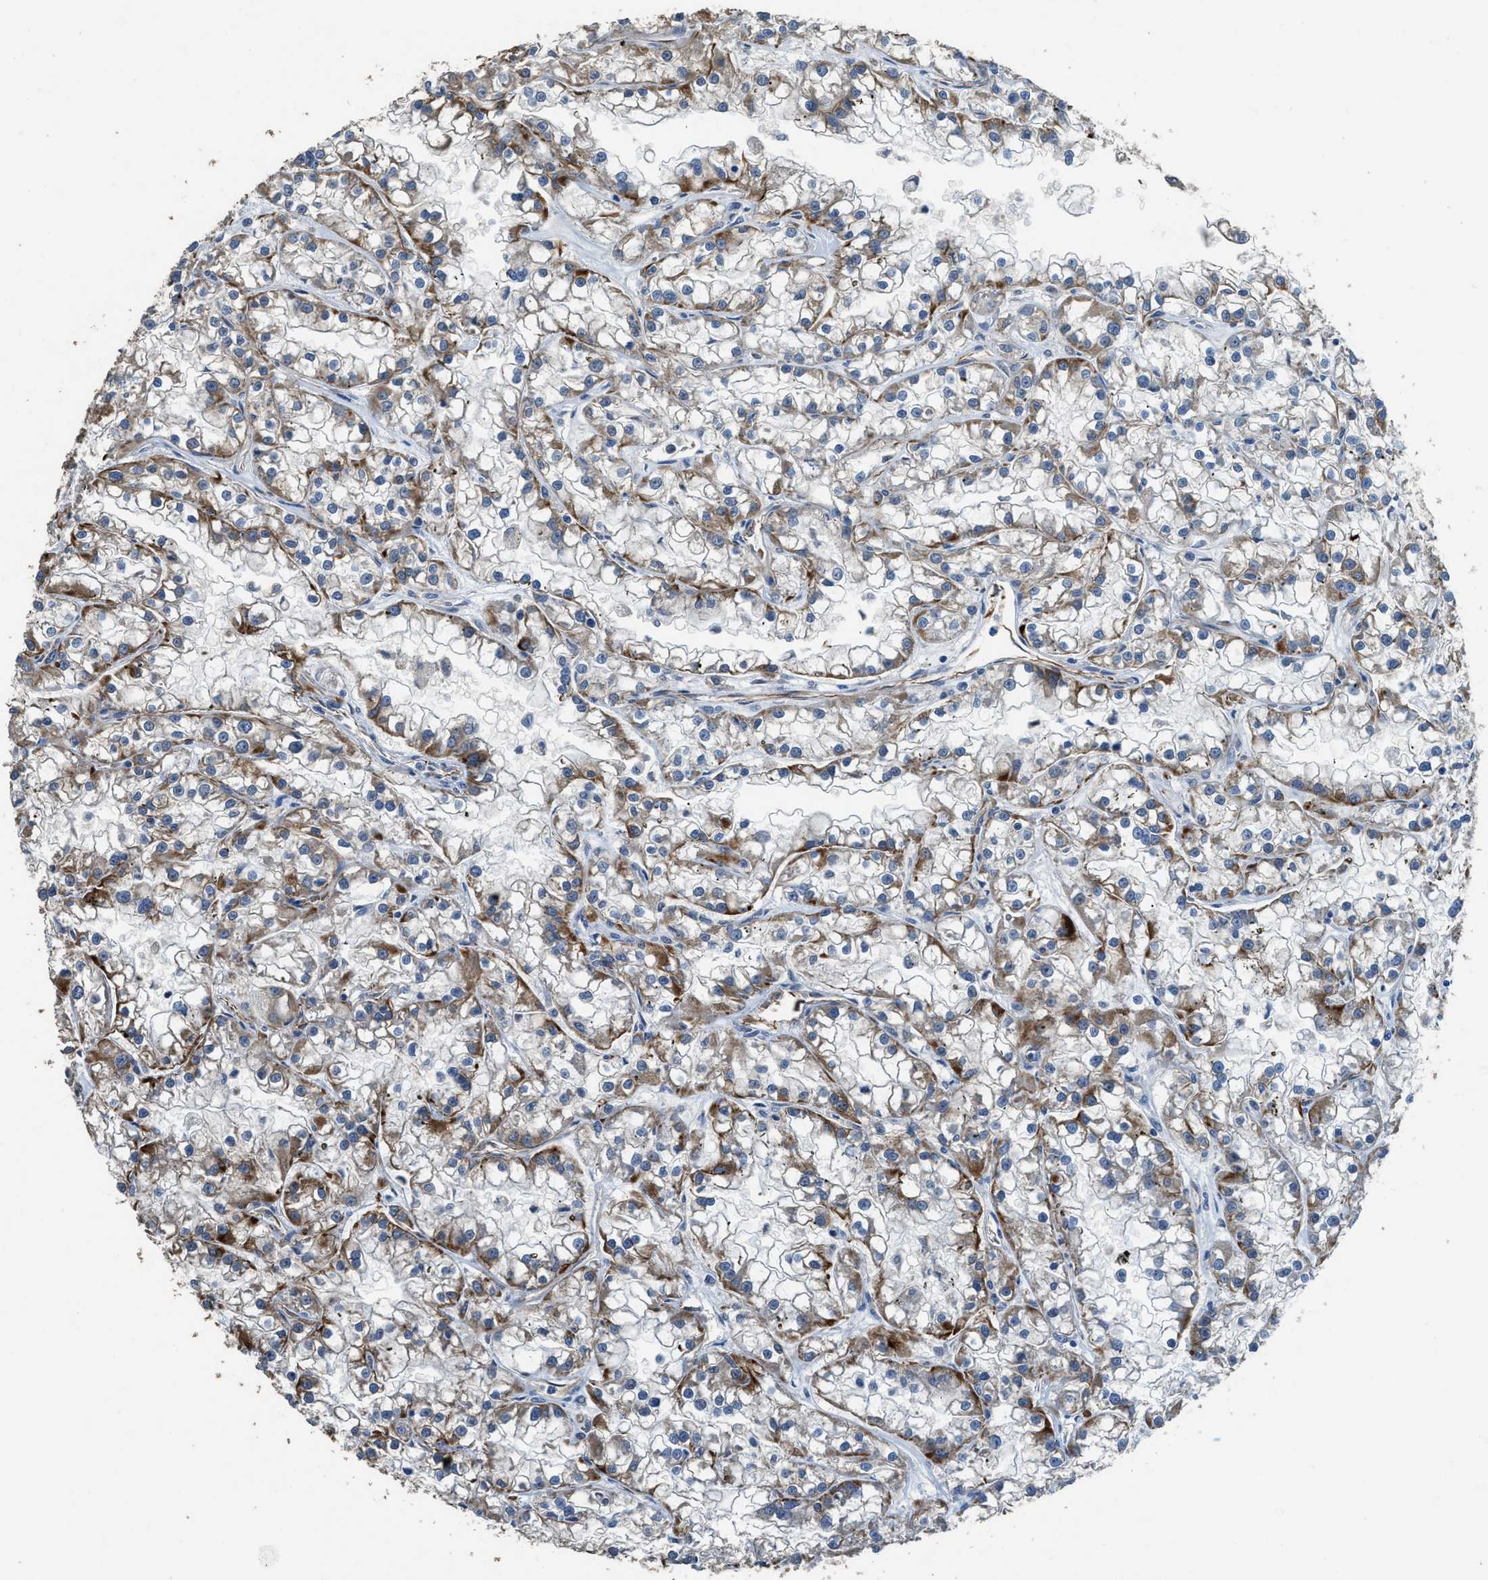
{"staining": {"intensity": "moderate", "quantity": "25%-75%", "location": "cytoplasmic/membranous"}, "tissue": "renal cancer", "cell_type": "Tumor cells", "image_type": "cancer", "snomed": [{"axis": "morphology", "description": "Adenocarcinoma, NOS"}, {"axis": "topography", "description": "Kidney"}], "caption": "The immunohistochemical stain shows moderate cytoplasmic/membranous staining in tumor cells of adenocarcinoma (renal) tissue.", "gene": "SYNM", "patient": {"sex": "female", "age": 52}}